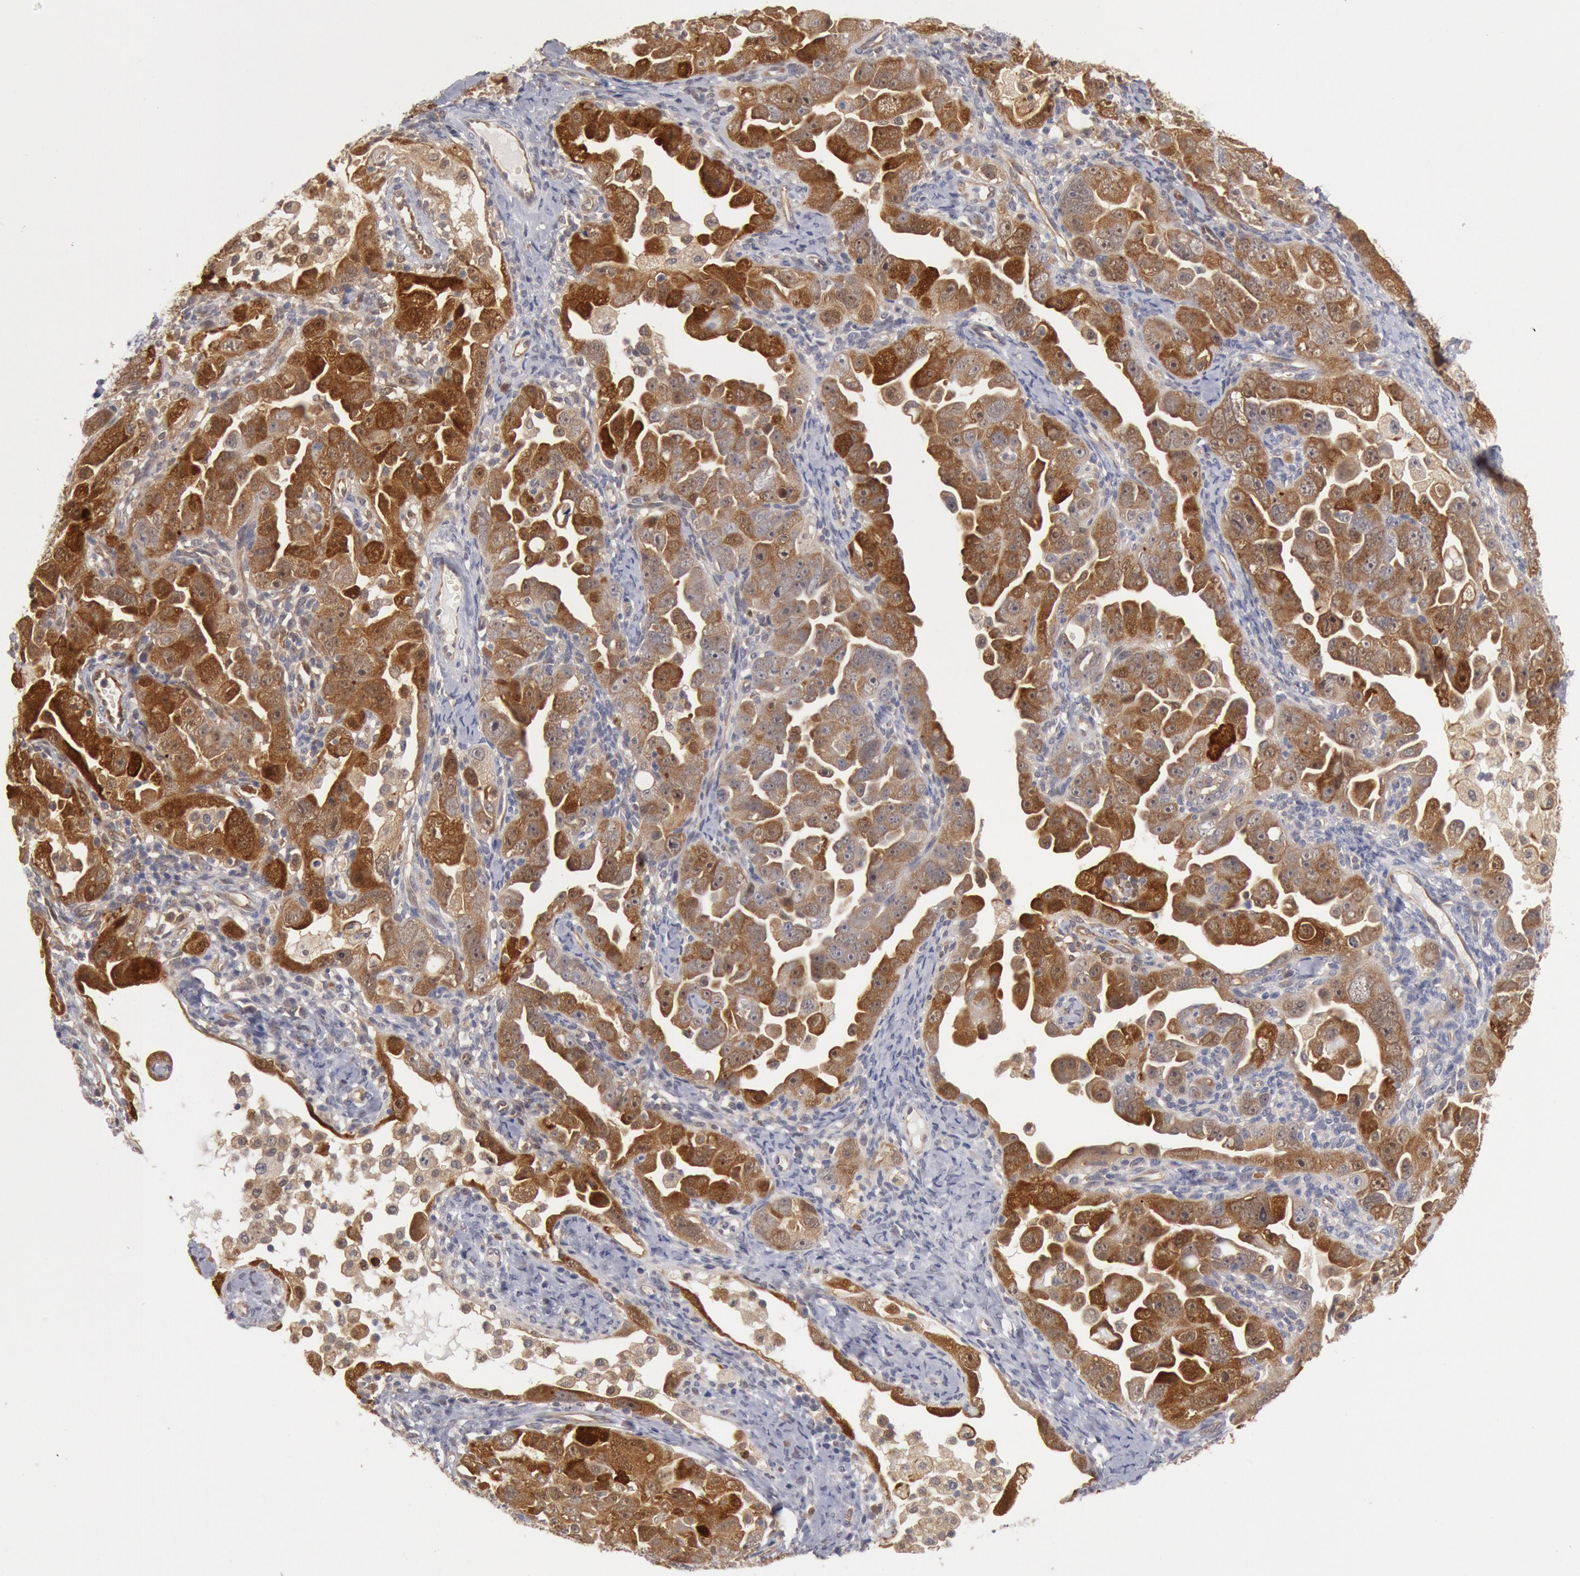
{"staining": {"intensity": "moderate", "quantity": "25%-75%", "location": "cytoplasmic/membranous,nuclear"}, "tissue": "ovarian cancer", "cell_type": "Tumor cells", "image_type": "cancer", "snomed": [{"axis": "morphology", "description": "Cystadenocarcinoma, serous, NOS"}, {"axis": "topography", "description": "Ovary"}], "caption": "Protein expression analysis of ovarian cancer (serous cystadenocarcinoma) exhibits moderate cytoplasmic/membranous and nuclear staining in approximately 25%-75% of tumor cells.", "gene": "DNAJA1", "patient": {"sex": "female", "age": 66}}